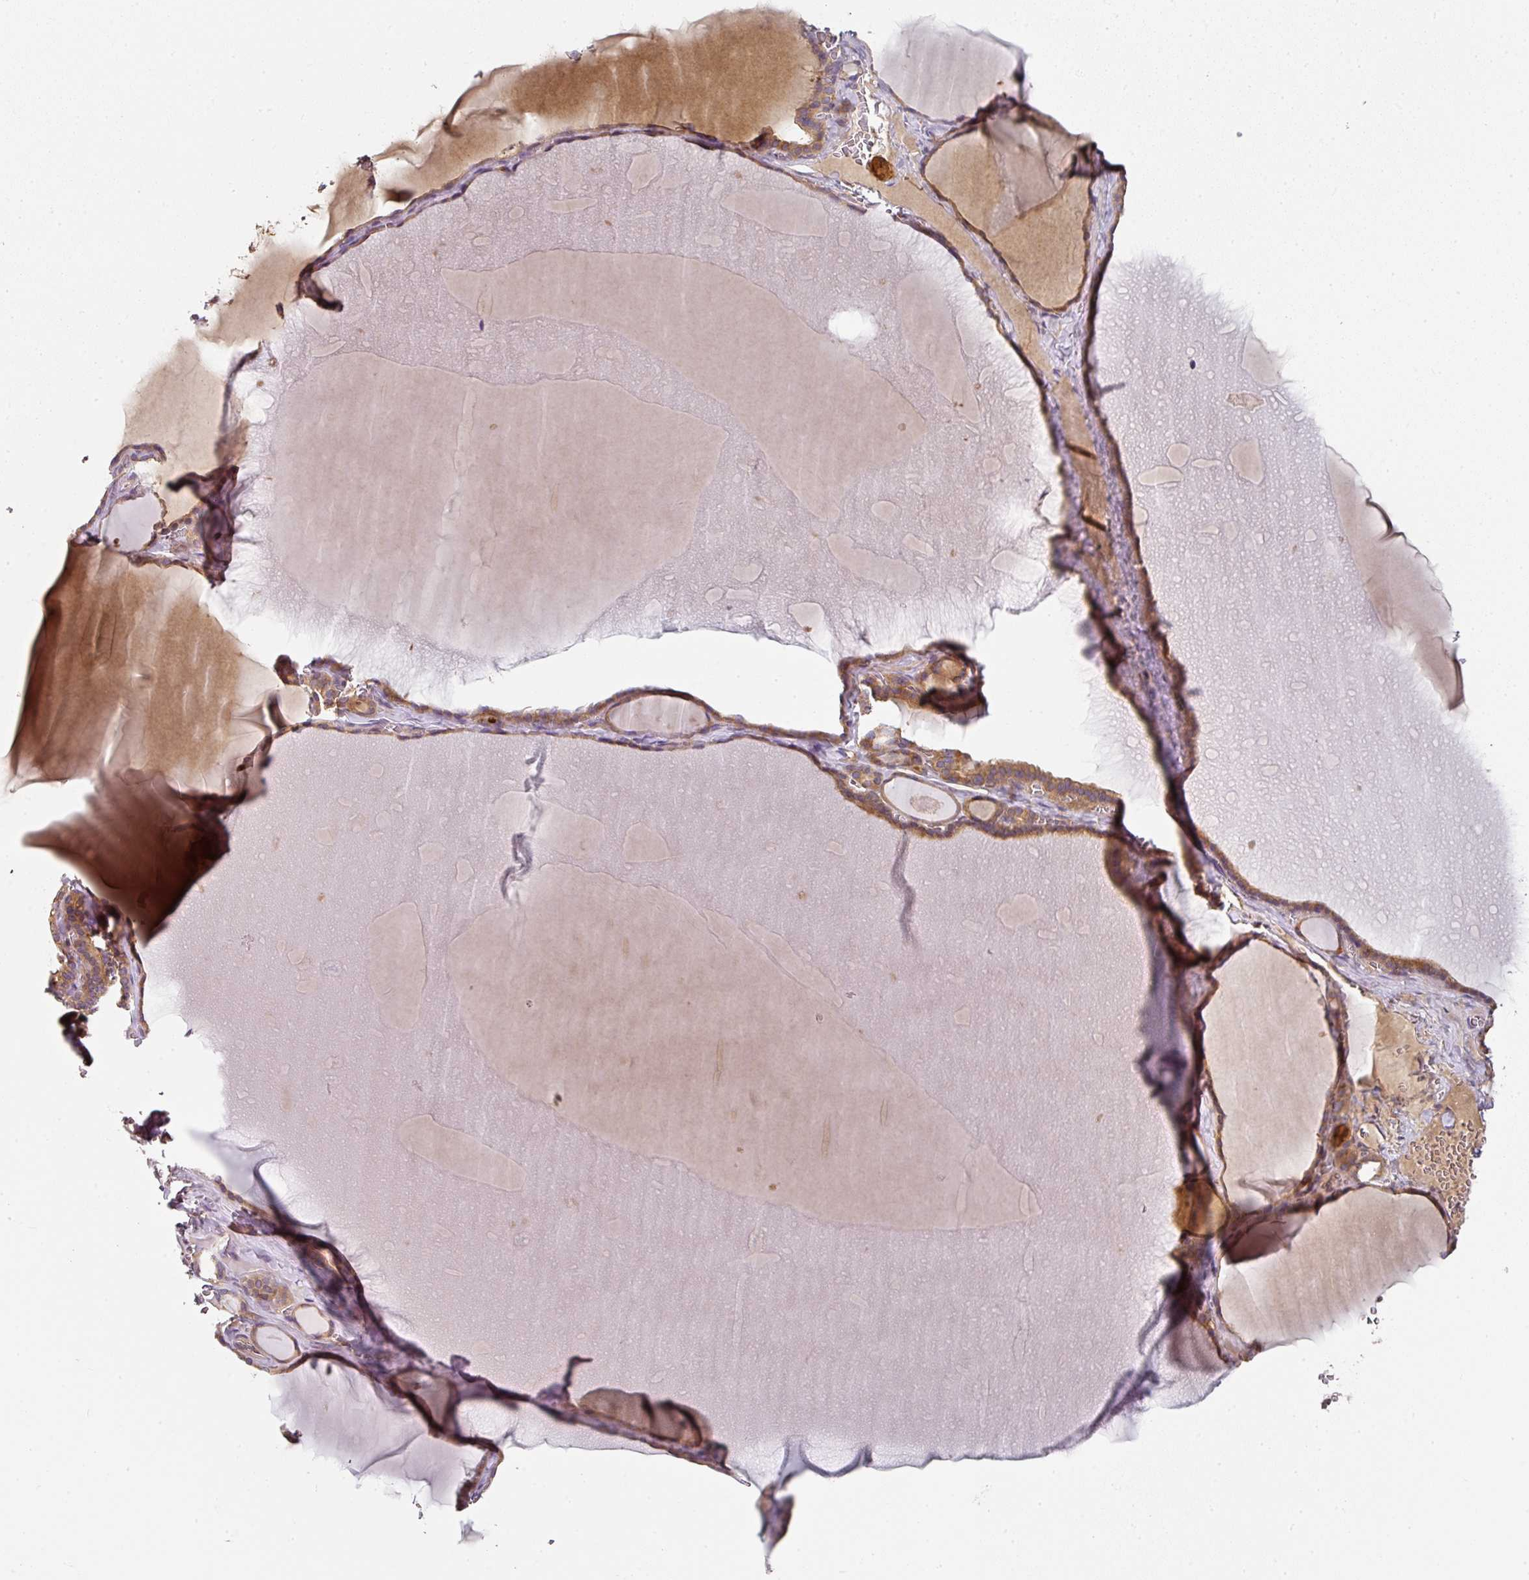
{"staining": {"intensity": "moderate", "quantity": ">75%", "location": "cytoplasmic/membranous"}, "tissue": "thyroid gland", "cell_type": "Glandular cells", "image_type": "normal", "snomed": [{"axis": "morphology", "description": "Normal tissue, NOS"}, {"axis": "topography", "description": "Thyroid gland"}], "caption": "Benign thyroid gland was stained to show a protein in brown. There is medium levels of moderate cytoplasmic/membranous positivity in about >75% of glandular cells. Nuclei are stained in blue.", "gene": "MAP2K2", "patient": {"sex": "female", "age": 49}}